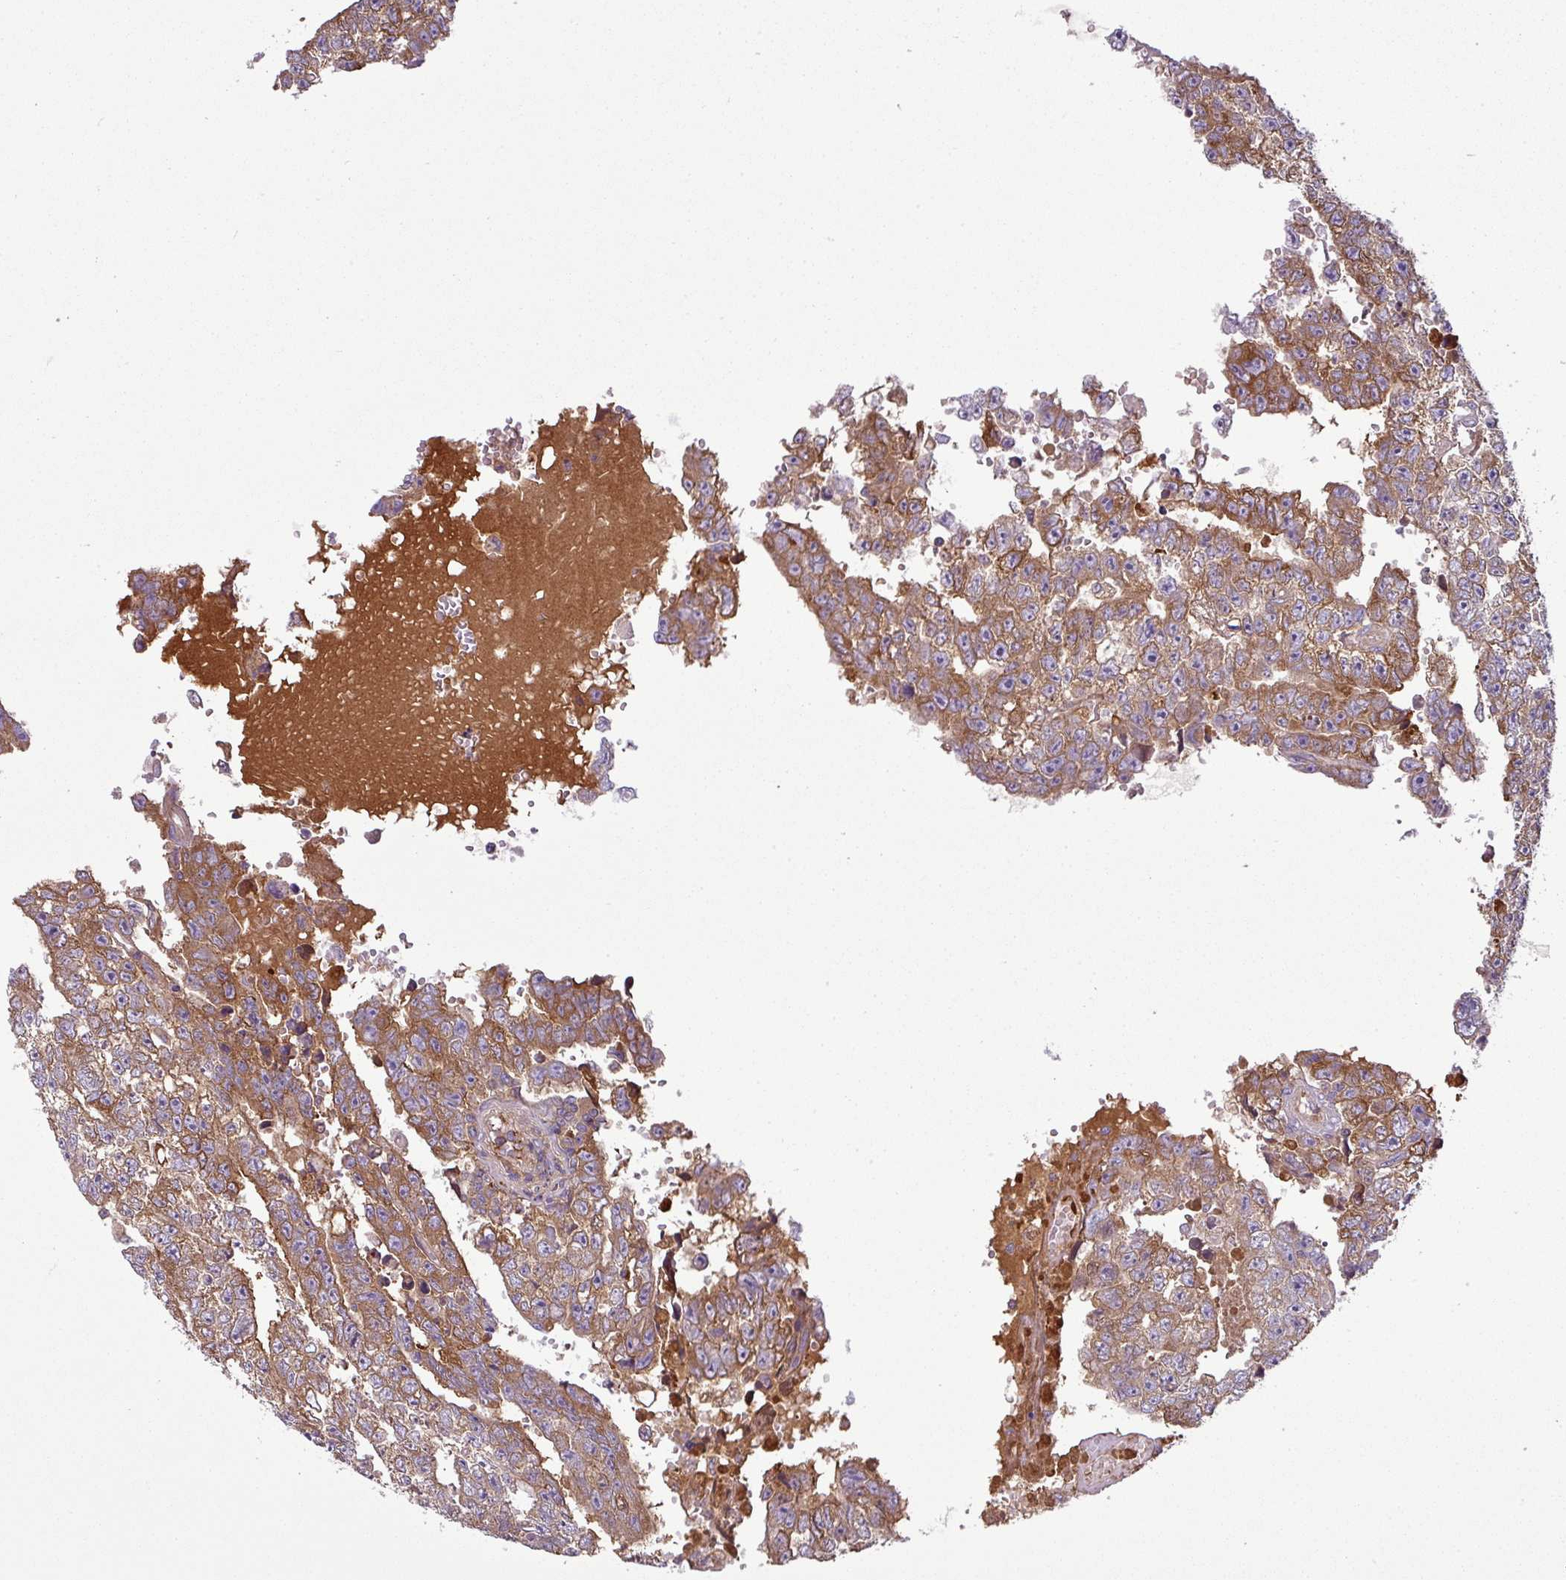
{"staining": {"intensity": "moderate", "quantity": ">75%", "location": "cytoplasmic/membranous"}, "tissue": "testis cancer", "cell_type": "Tumor cells", "image_type": "cancer", "snomed": [{"axis": "morphology", "description": "Carcinoma, Embryonal, NOS"}, {"axis": "topography", "description": "Testis"}], "caption": "This photomicrograph shows immunohistochemistry (IHC) staining of human embryonal carcinoma (testis), with medium moderate cytoplasmic/membranous staining in about >75% of tumor cells.", "gene": "LRRC74B", "patient": {"sex": "male", "age": 25}}